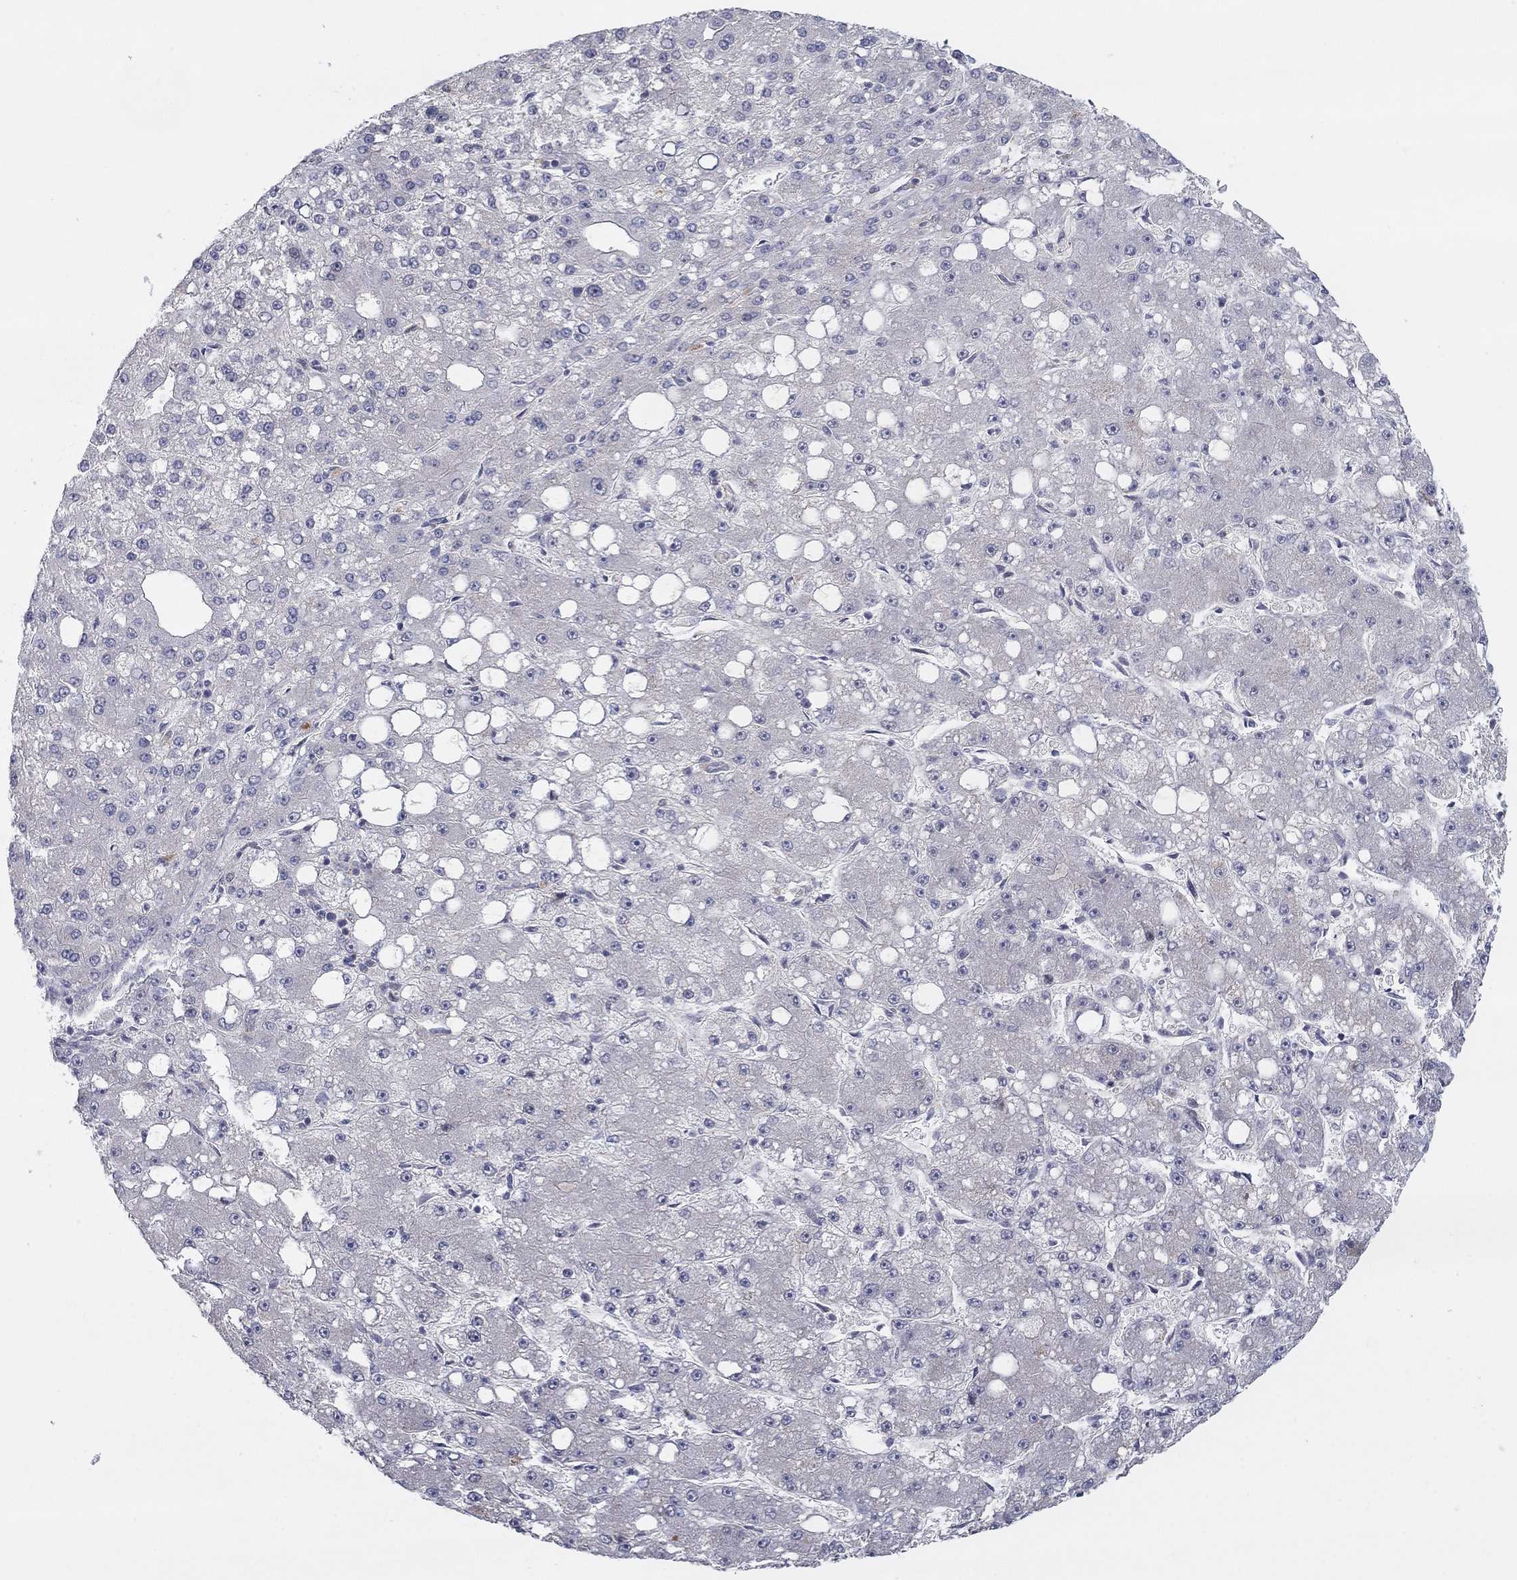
{"staining": {"intensity": "negative", "quantity": "none", "location": "none"}, "tissue": "liver cancer", "cell_type": "Tumor cells", "image_type": "cancer", "snomed": [{"axis": "morphology", "description": "Carcinoma, Hepatocellular, NOS"}, {"axis": "topography", "description": "Liver"}], "caption": "Hepatocellular carcinoma (liver) stained for a protein using immunohistochemistry exhibits no staining tumor cells.", "gene": "AMN1", "patient": {"sex": "male", "age": 67}}